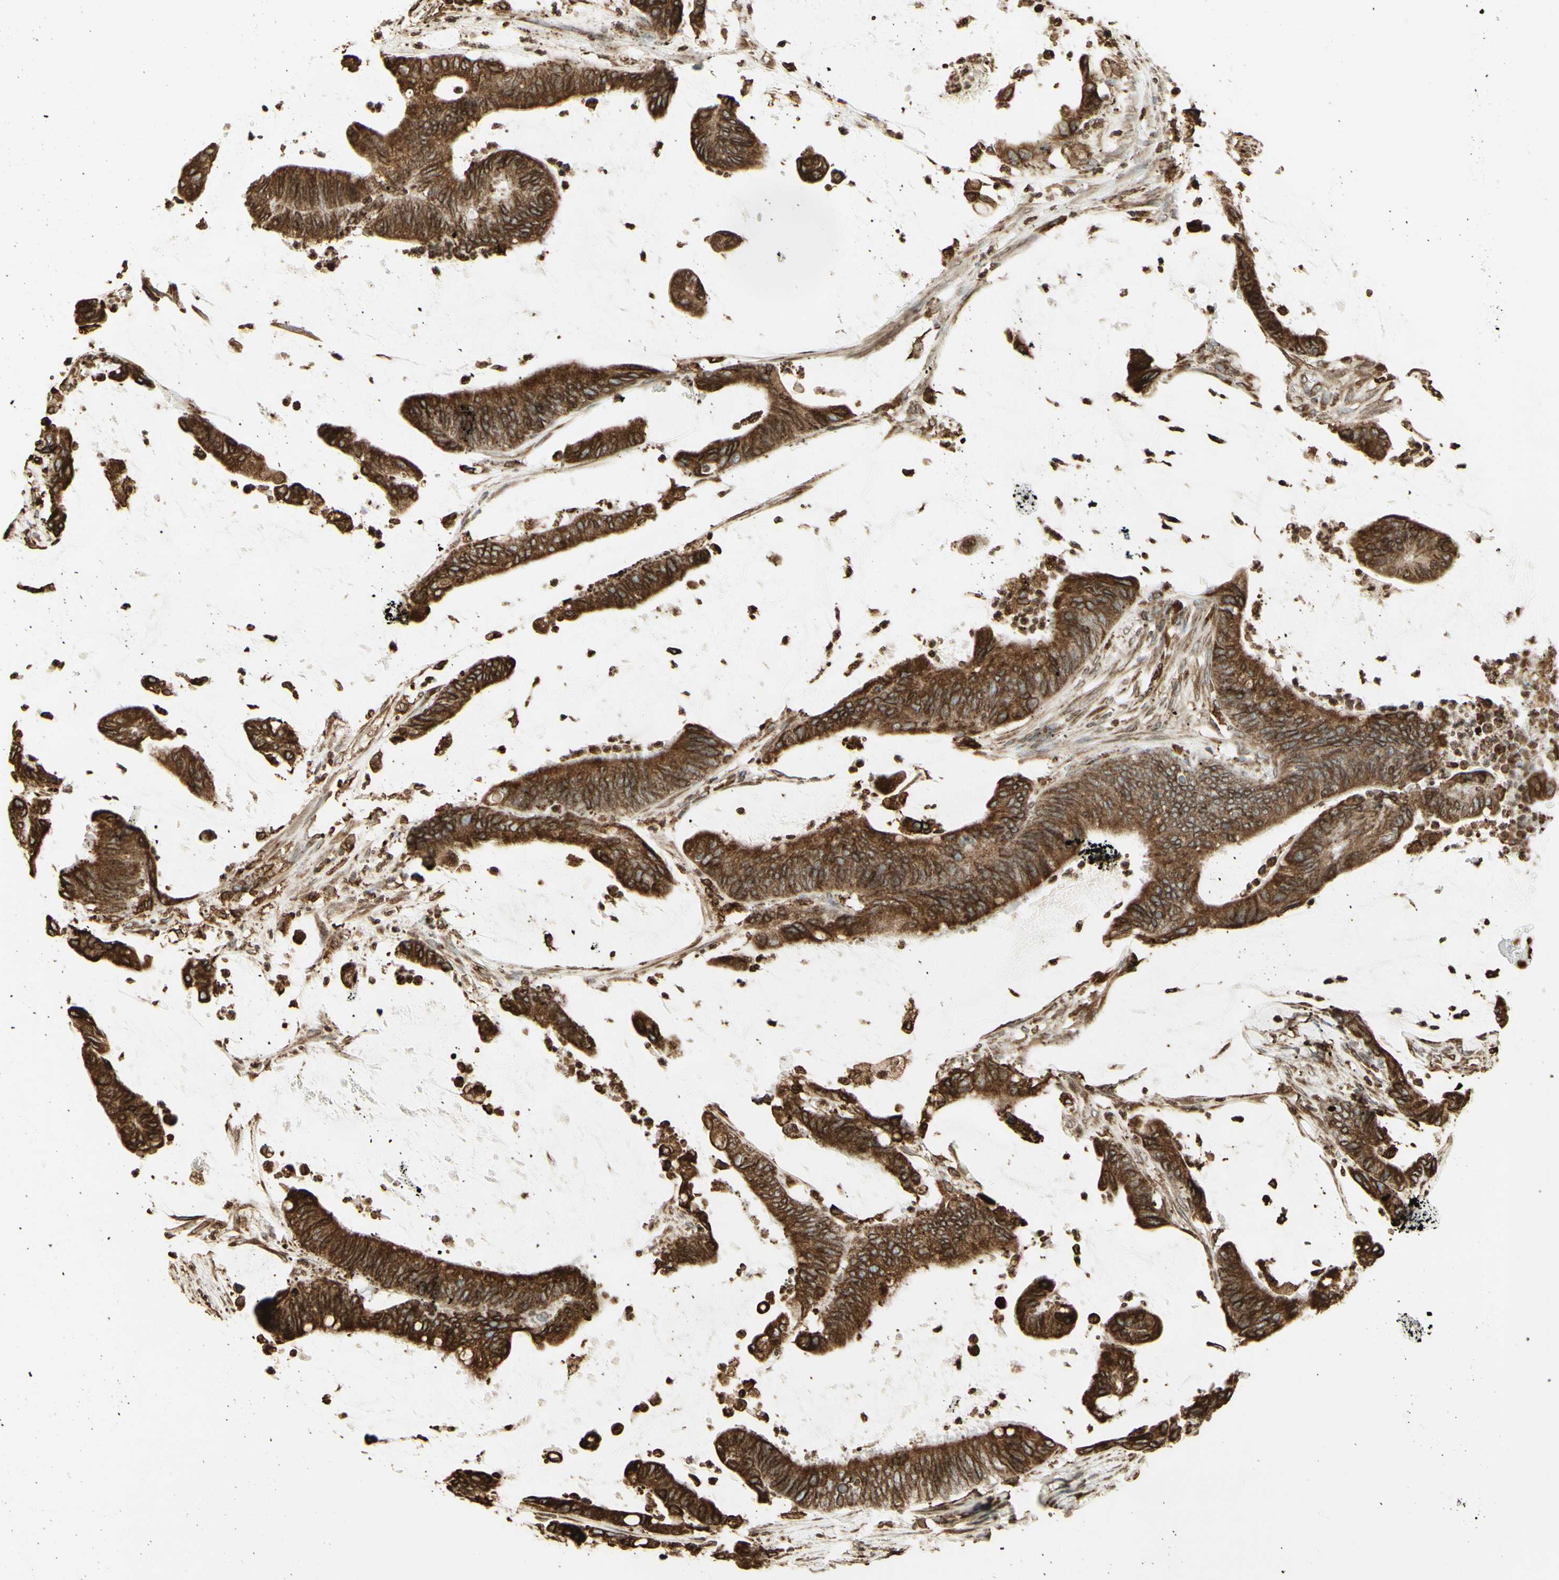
{"staining": {"intensity": "moderate", "quantity": ">75%", "location": "cytoplasmic/membranous"}, "tissue": "colorectal cancer", "cell_type": "Tumor cells", "image_type": "cancer", "snomed": [{"axis": "morphology", "description": "Adenocarcinoma, NOS"}, {"axis": "topography", "description": "Rectum"}], "caption": "Moderate cytoplasmic/membranous protein staining is identified in approximately >75% of tumor cells in colorectal cancer (adenocarcinoma). (DAB IHC with brightfield microscopy, high magnification).", "gene": "CANX", "patient": {"sex": "female", "age": 66}}